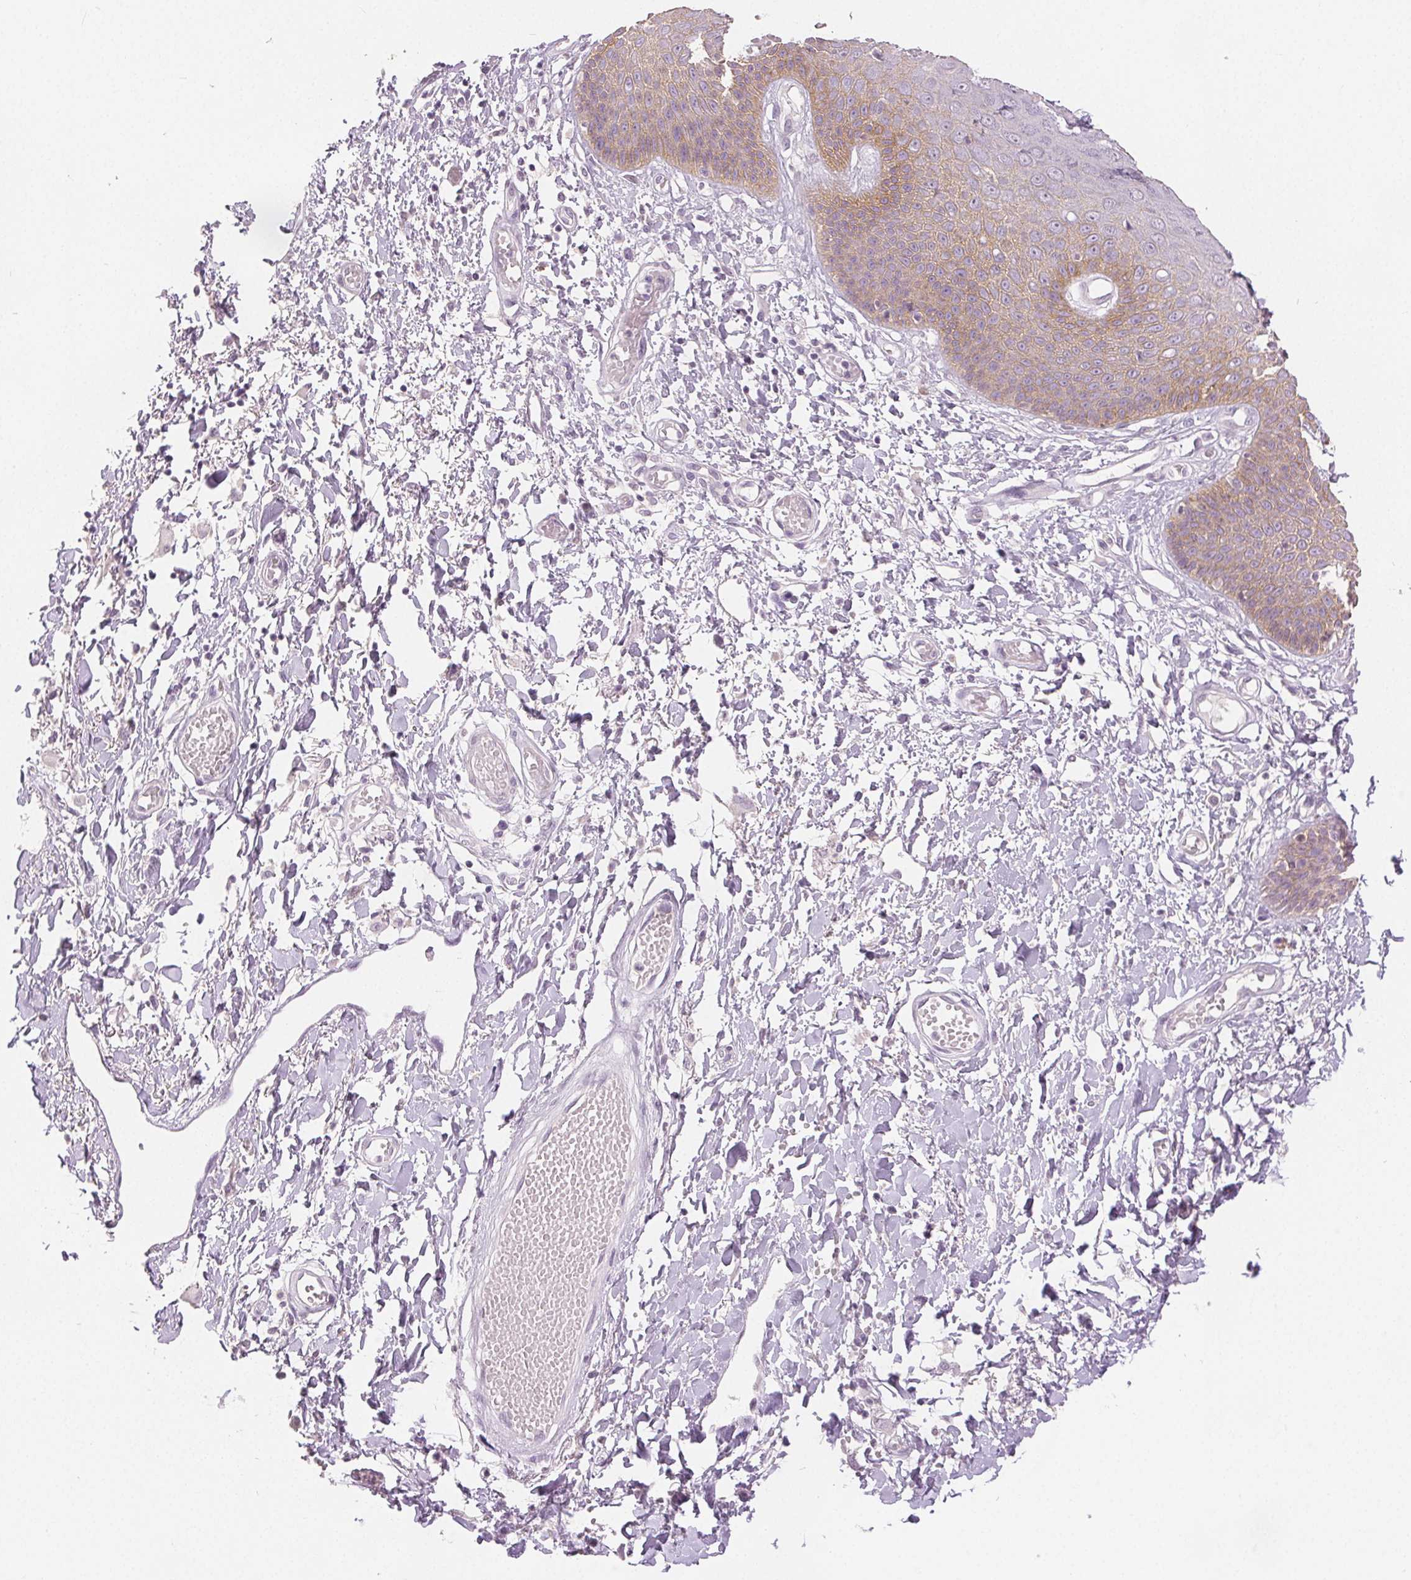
{"staining": {"intensity": "weak", "quantity": "25%-75%", "location": "cytoplasmic/membranous"}, "tissue": "skin", "cell_type": "Epidermal cells", "image_type": "normal", "snomed": [{"axis": "morphology", "description": "Normal tissue, NOS"}, {"axis": "topography", "description": "Anal"}, {"axis": "topography", "description": "Peripheral nerve tissue"}], "caption": "Immunohistochemical staining of normal skin displays 25%-75% levels of weak cytoplasmic/membranous protein expression in about 25%-75% of epidermal cells. (brown staining indicates protein expression, while blue staining denotes nuclei).", "gene": "CA12", "patient": {"sex": "male", "age": 78}}